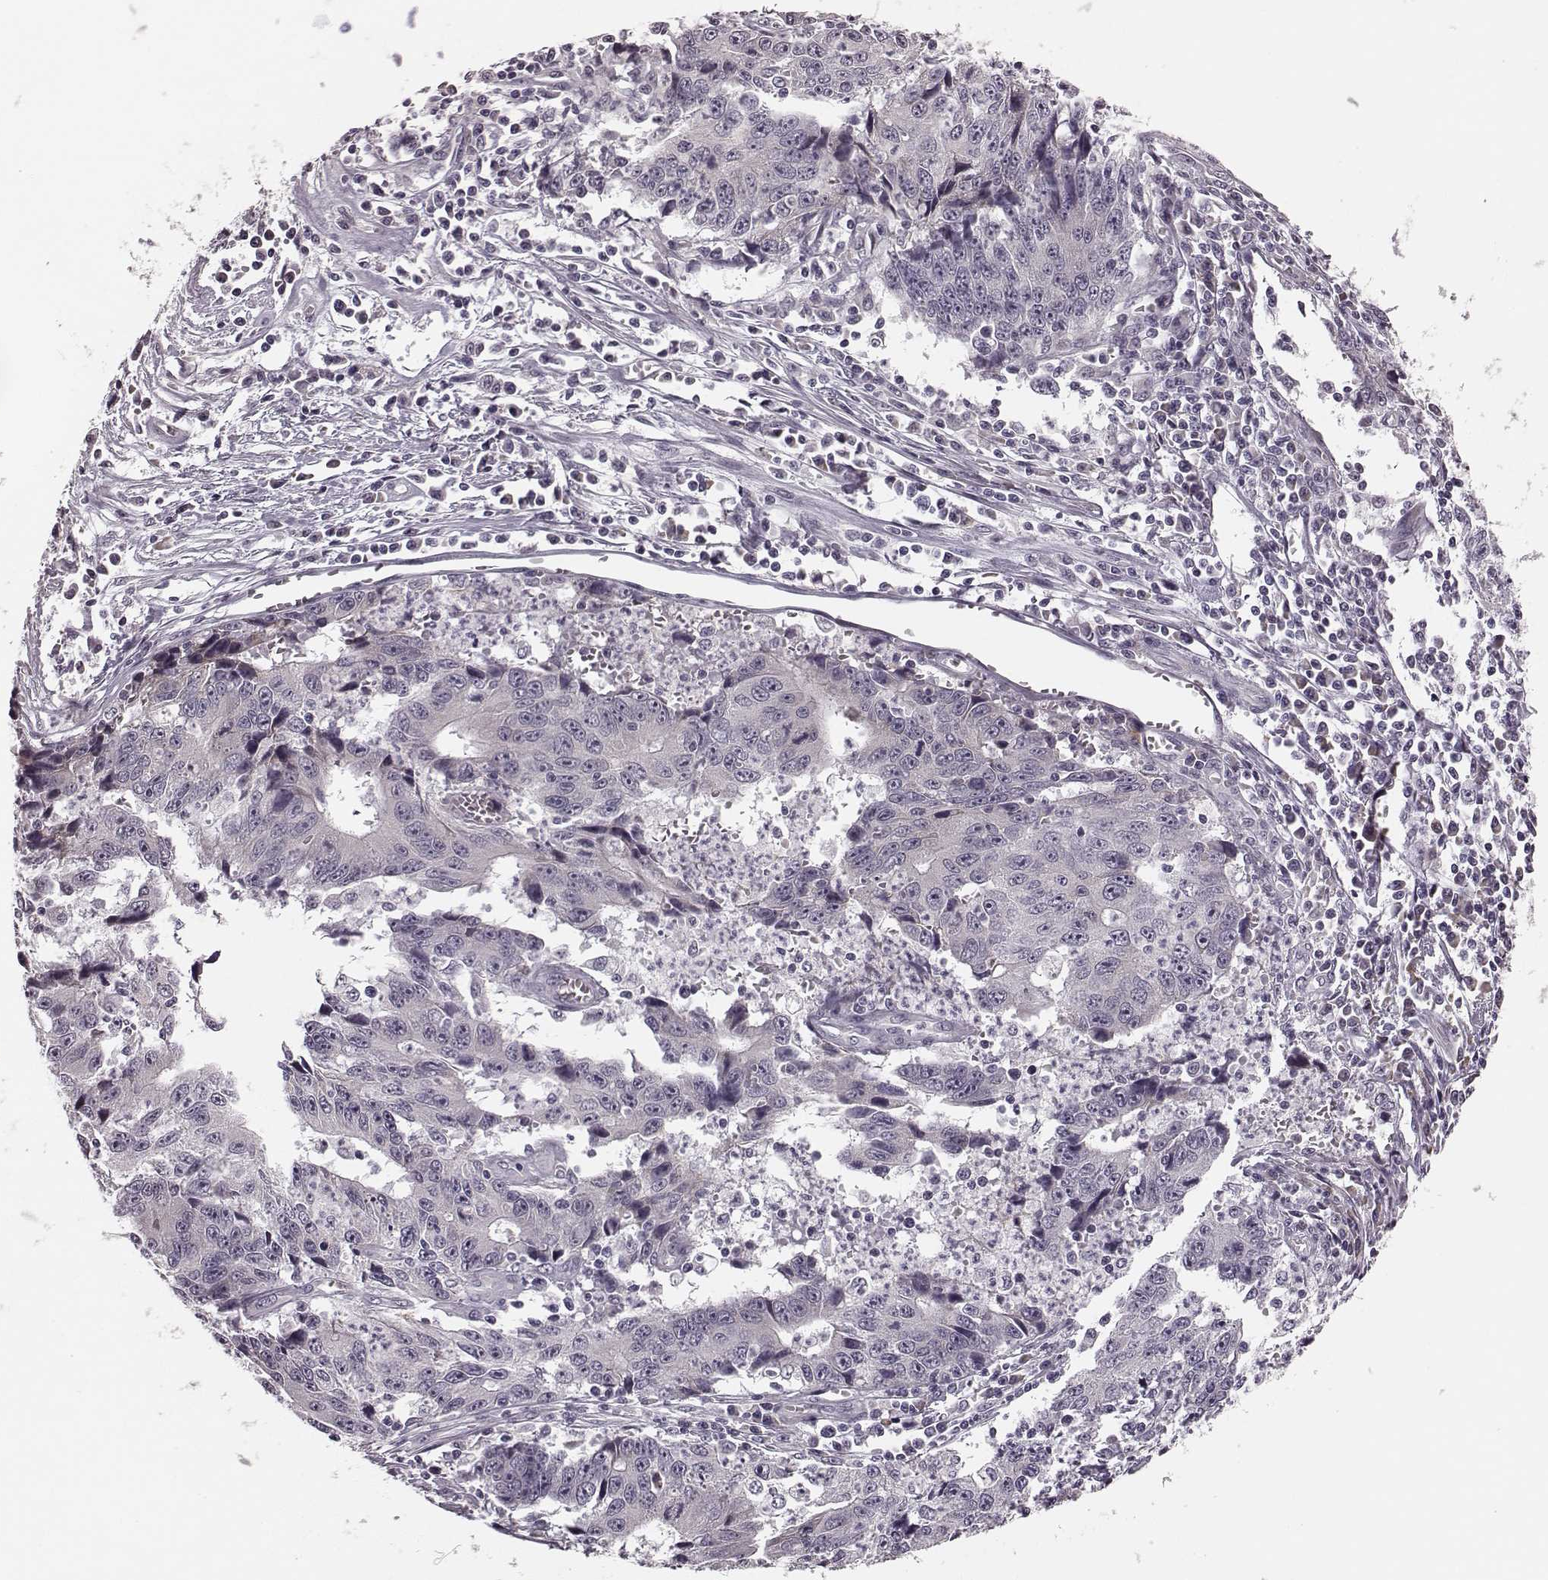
{"staining": {"intensity": "negative", "quantity": "none", "location": "none"}, "tissue": "liver cancer", "cell_type": "Tumor cells", "image_type": "cancer", "snomed": [{"axis": "morphology", "description": "Cholangiocarcinoma"}, {"axis": "topography", "description": "Liver"}], "caption": "Protein analysis of cholangiocarcinoma (liver) shows no significant positivity in tumor cells.", "gene": "FAM234B", "patient": {"sex": "male", "age": 65}}